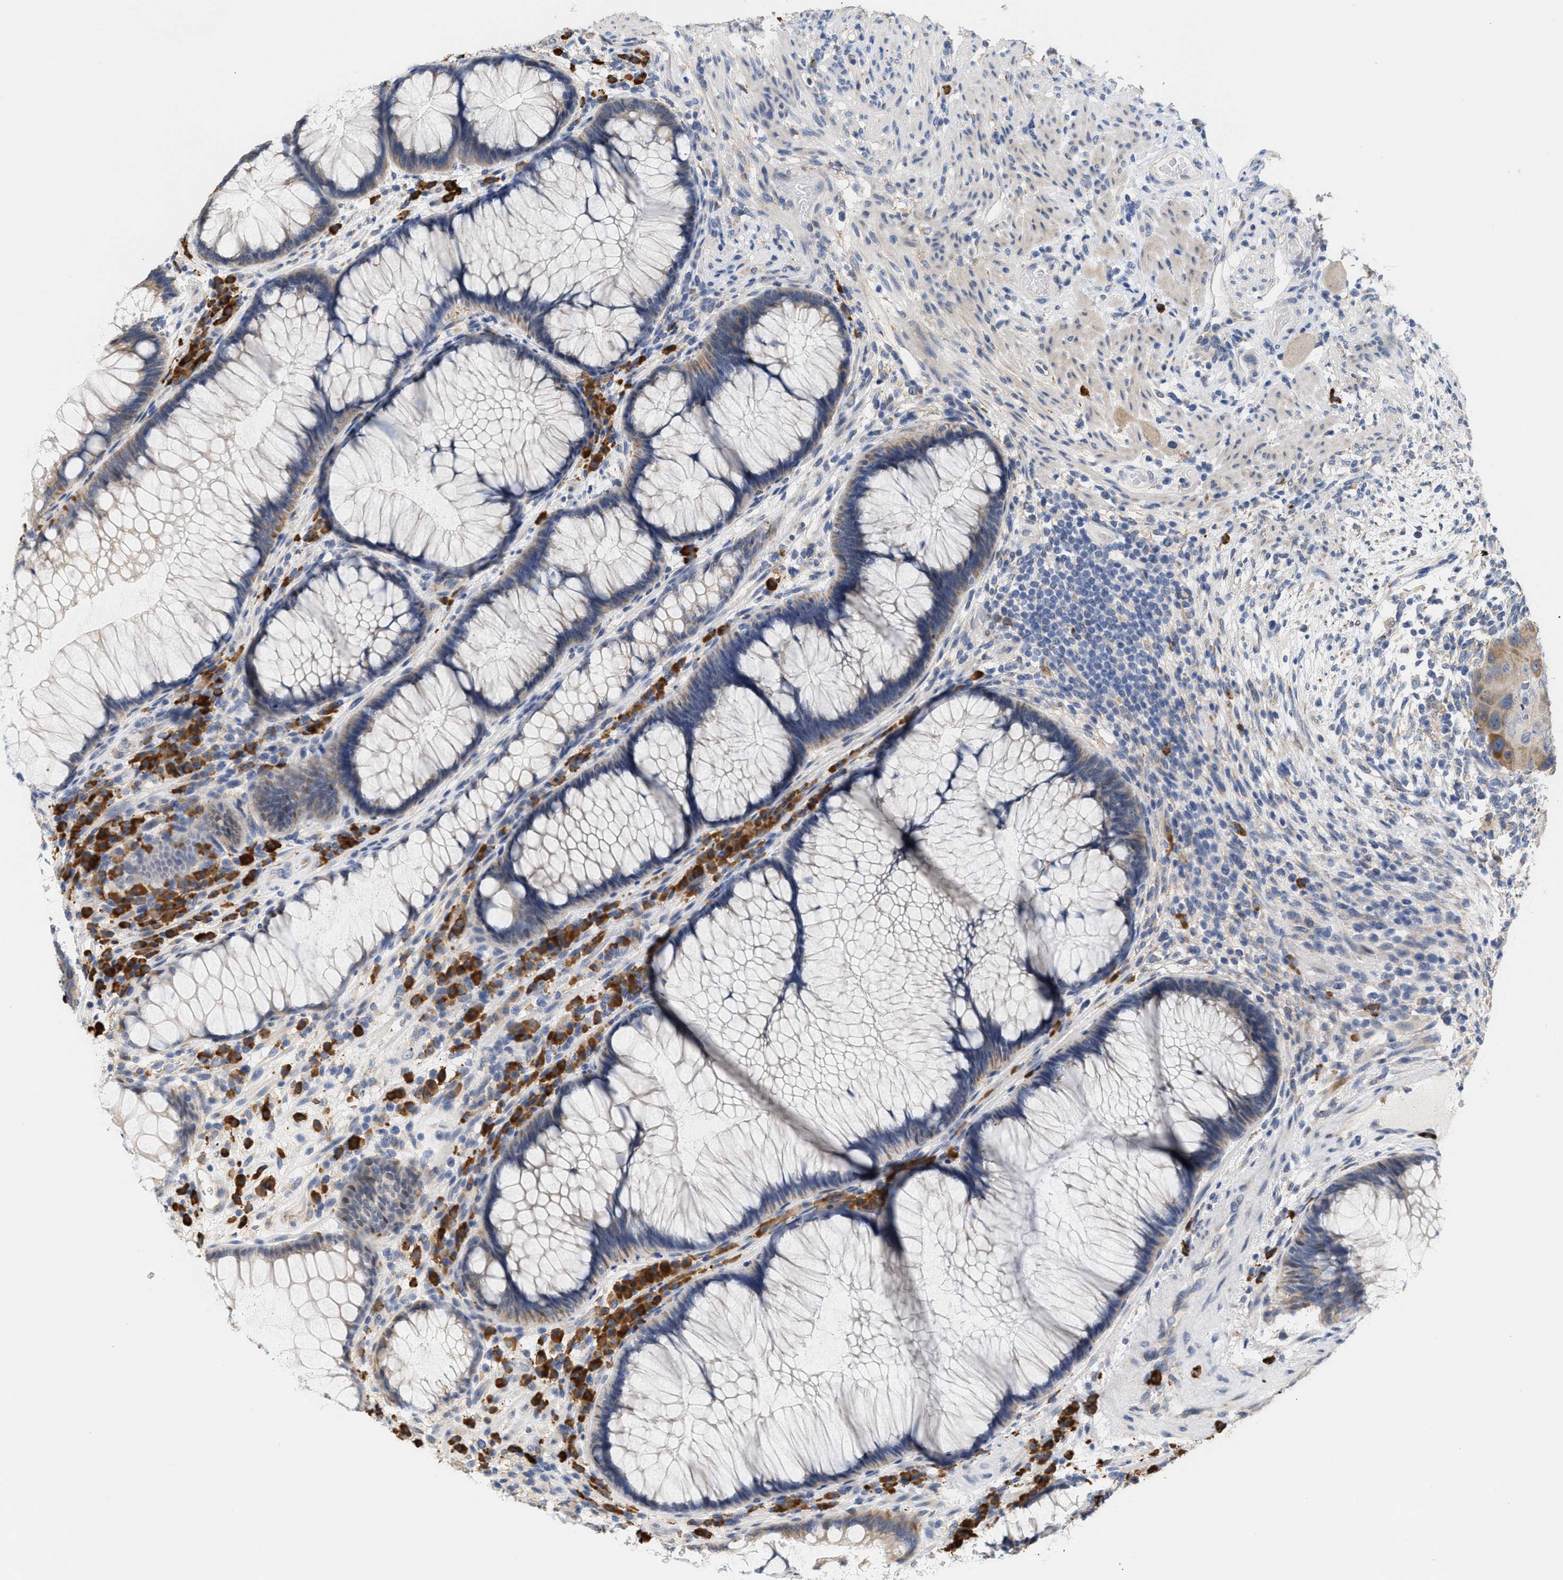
{"staining": {"intensity": "weak", "quantity": ">75%", "location": "cytoplasmic/membranous"}, "tissue": "rectum", "cell_type": "Glandular cells", "image_type": "normal", "snomed": [{"axis": "morphology", "description": "Normal tissue, NOS"}, {"axis": "topography", "description": "Rectum"}], "caption": "Immunohistochemistry (IHC) micrograph of benign human rectum stained for a protein (brown), which reveals low levels of weak cytoplasmic/membranous positivity in approximately >75% of glandular cells.", "gene": "RYR2", "patient": {"sex": "male", "age": 51}}